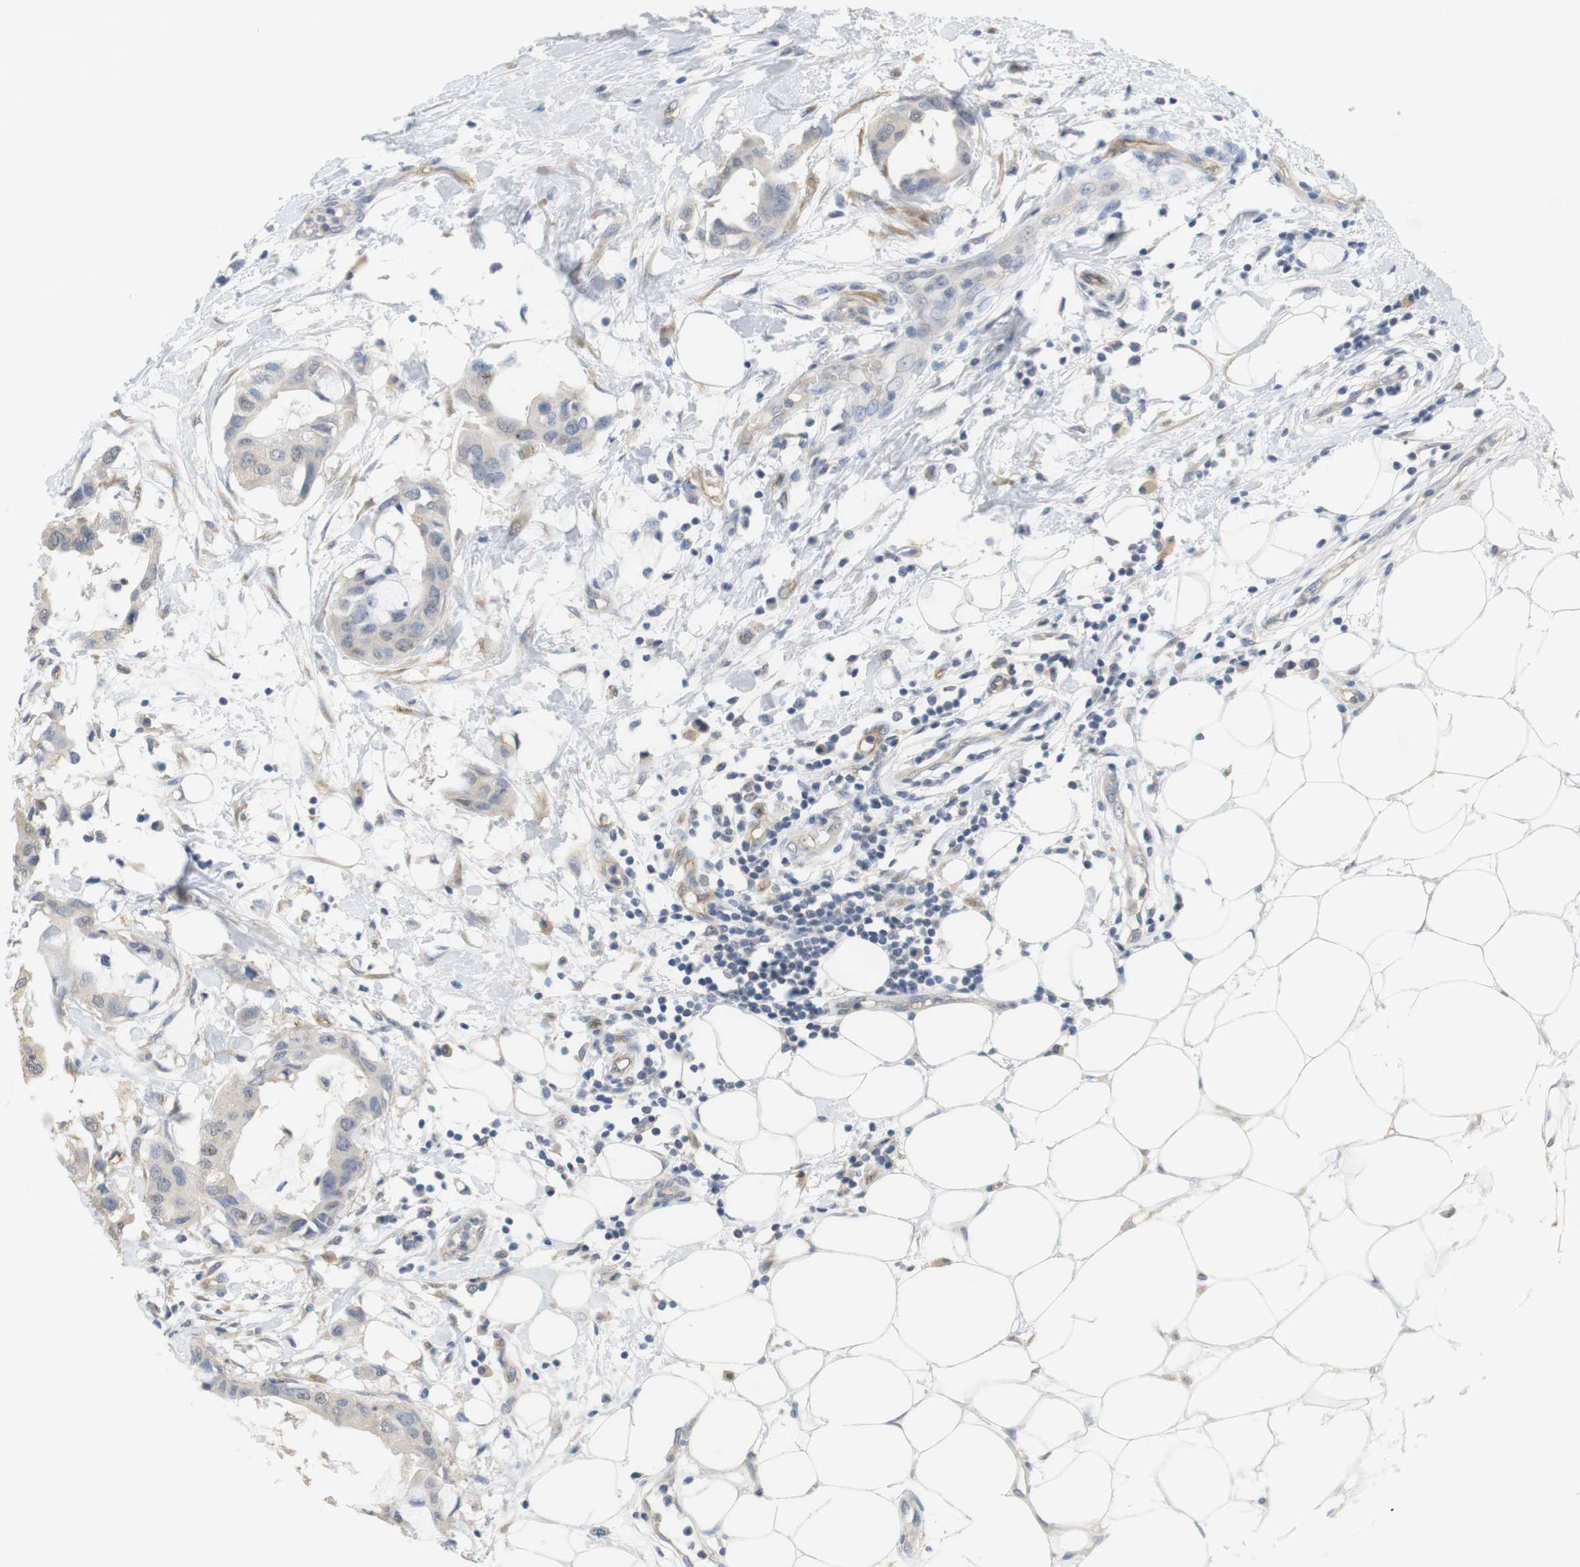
{"staining": {"intensity": "negative", "quantity": "none", "location": "none"}, "tissue": "breast cancer", "cell_type": "Tumor cells", "image_type": "cancer", "snomed": [{"axis": "morphology", "description": "Duct carcinoma"}, {"axis": "topography", "description": "Breast"}], "caption": "DAB immunohistochemical staining of infiltrating ductal carcinoma (breast) reveals no significant staining in tumor cells. (DAB (3,3'-diaminobenzidine) immunohistochemistry (IHC) visualized using brightfield microscopy, high magnification).", "gene": "OSR1", "patient": {"sex": "female", "age": 40}}